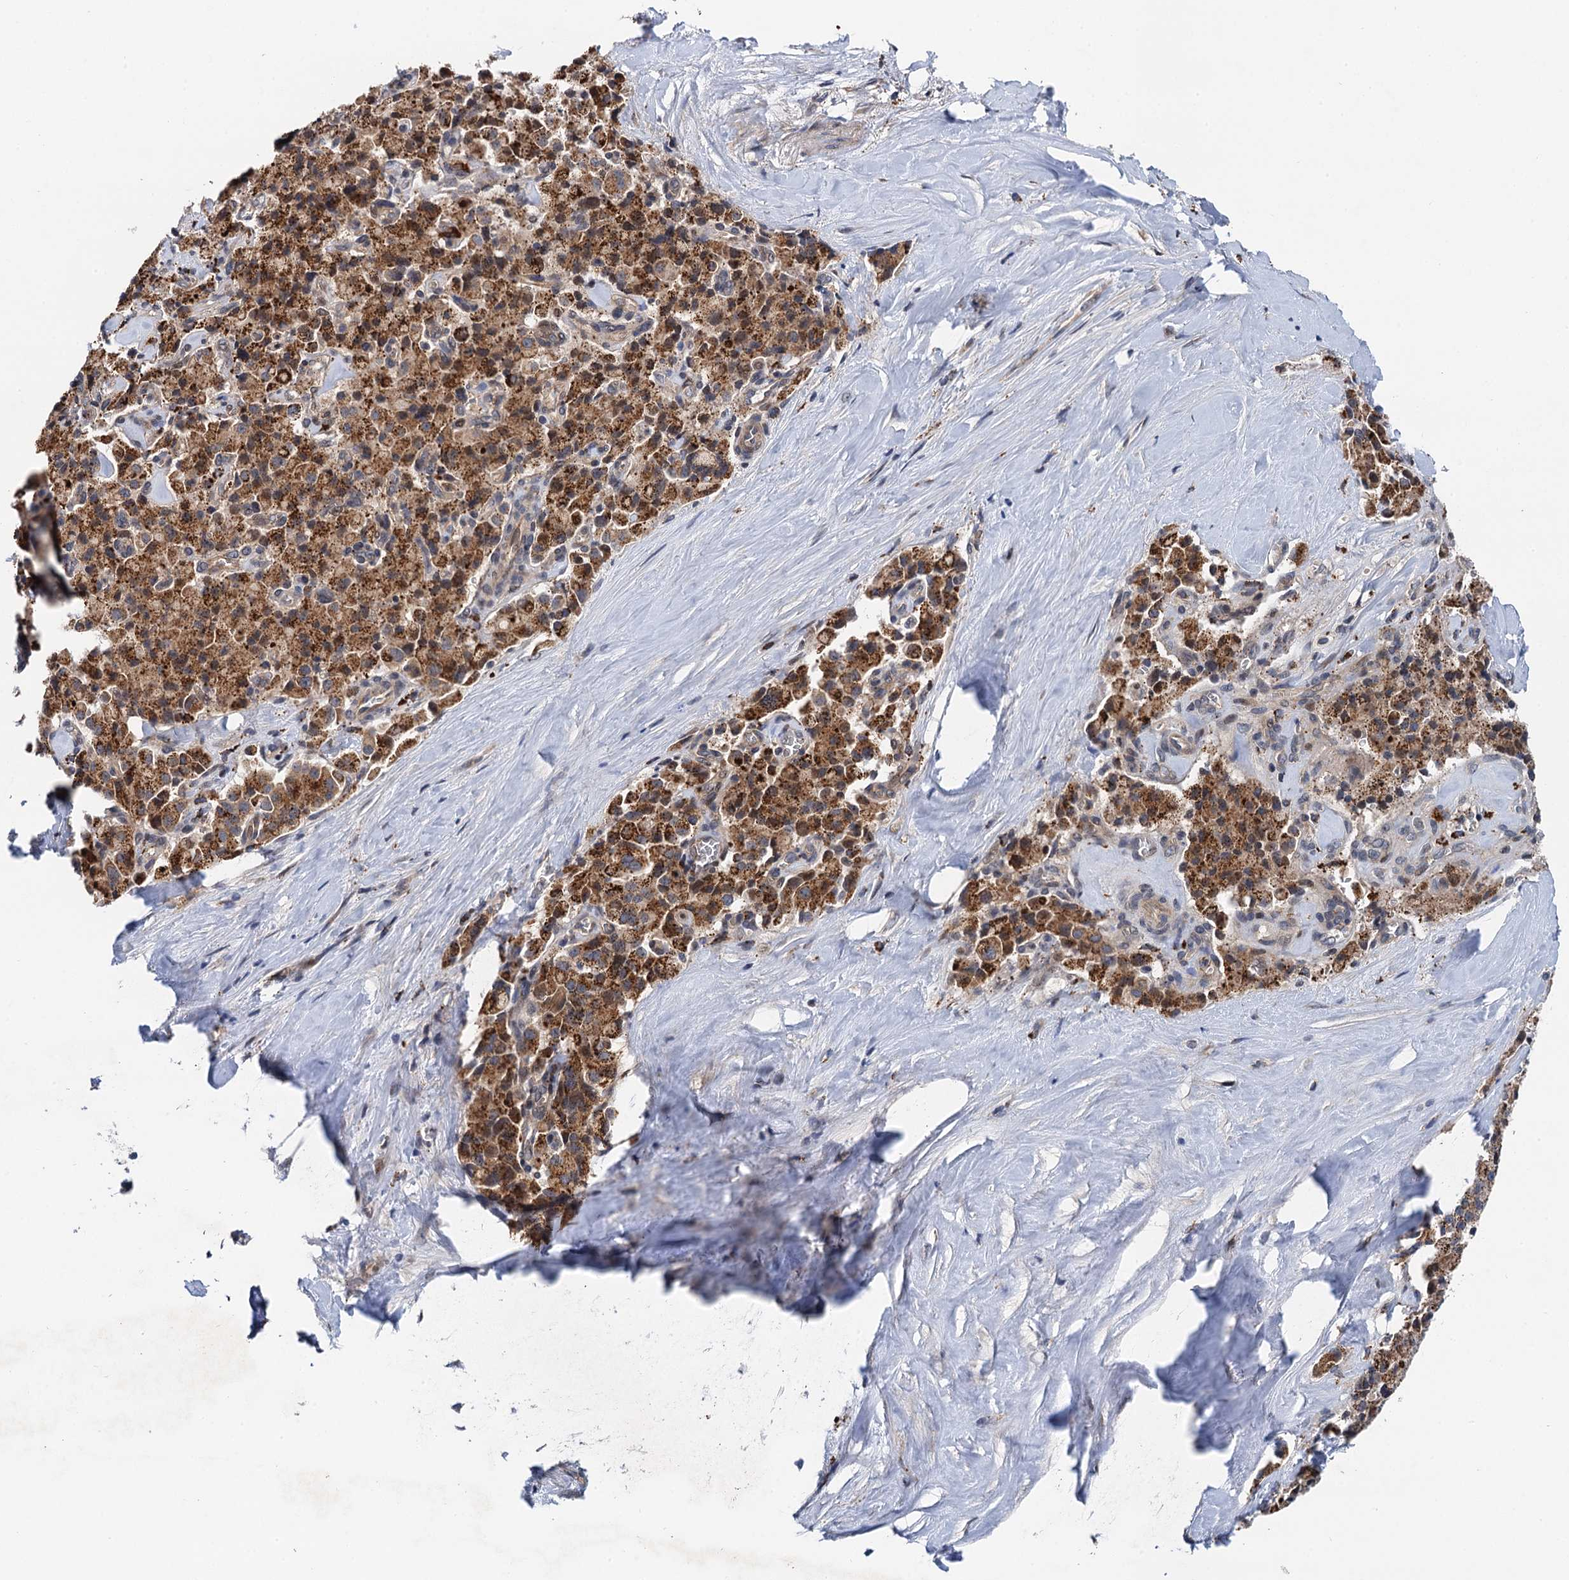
{"staining": {"intensity": "strong", "quantity": ">75%", "location": "cytoplasmic/membranous"}, "tissue": "pancreatic cancer", "cell_type": "Tumor cells", "image_type": "cancer", "snomed": [{"axis": "morphology", "description": "Adenocarcinoma, NOS"}, {"axis": "topography", "description": "Pancreas"}], "caption": "Strong cytoplasmic/membranous protein staining is seen in about >75% of tumor cells in adenocarcinoma (pancreatic).", "gene": "NLRP10", "patient": {"sex": "male", "age": 65}}